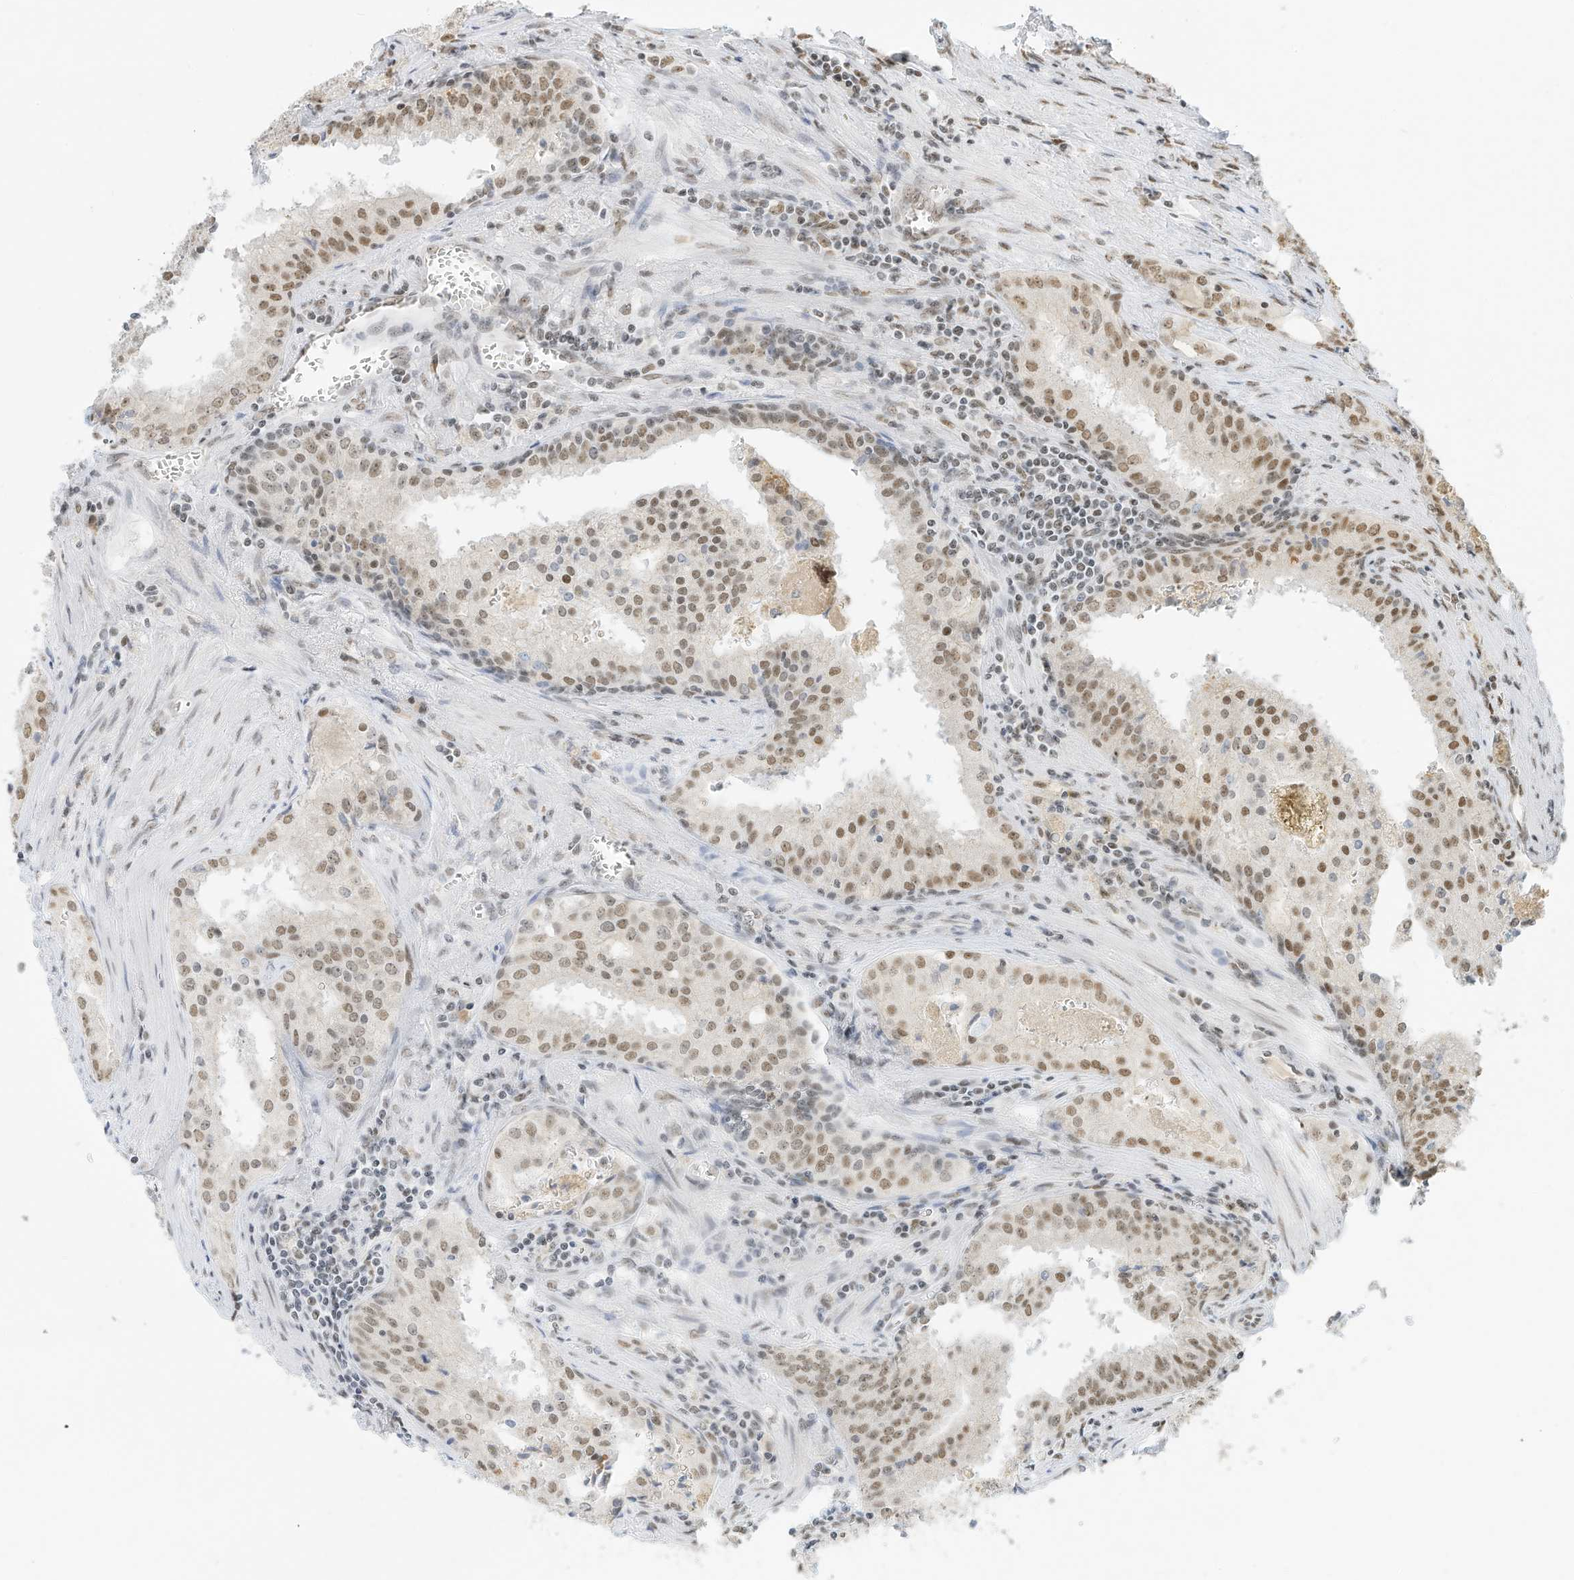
{"staining": {"intensity": "moderate", "quantity": "25%-75%", "location": "nuclear"}, "tissue": "prostate cancer", "cell_type": "Tumor cells", "image_type": "cancer", "snomed": [{"axis": "morphology", "description": "Adenocarcinoma, High grade"}, {"axis": "topography", "description": "Prostate"}], "caption": "Immunohistochemical staining of human adenocarcinoma (high-grade) (prostate) exhibits medium levels of moderate nuclear protein positivity in approximately 25%-75% of tumor cells.", "gene": "NHSL1", "patient": {"sex": "male", "age": 68}}